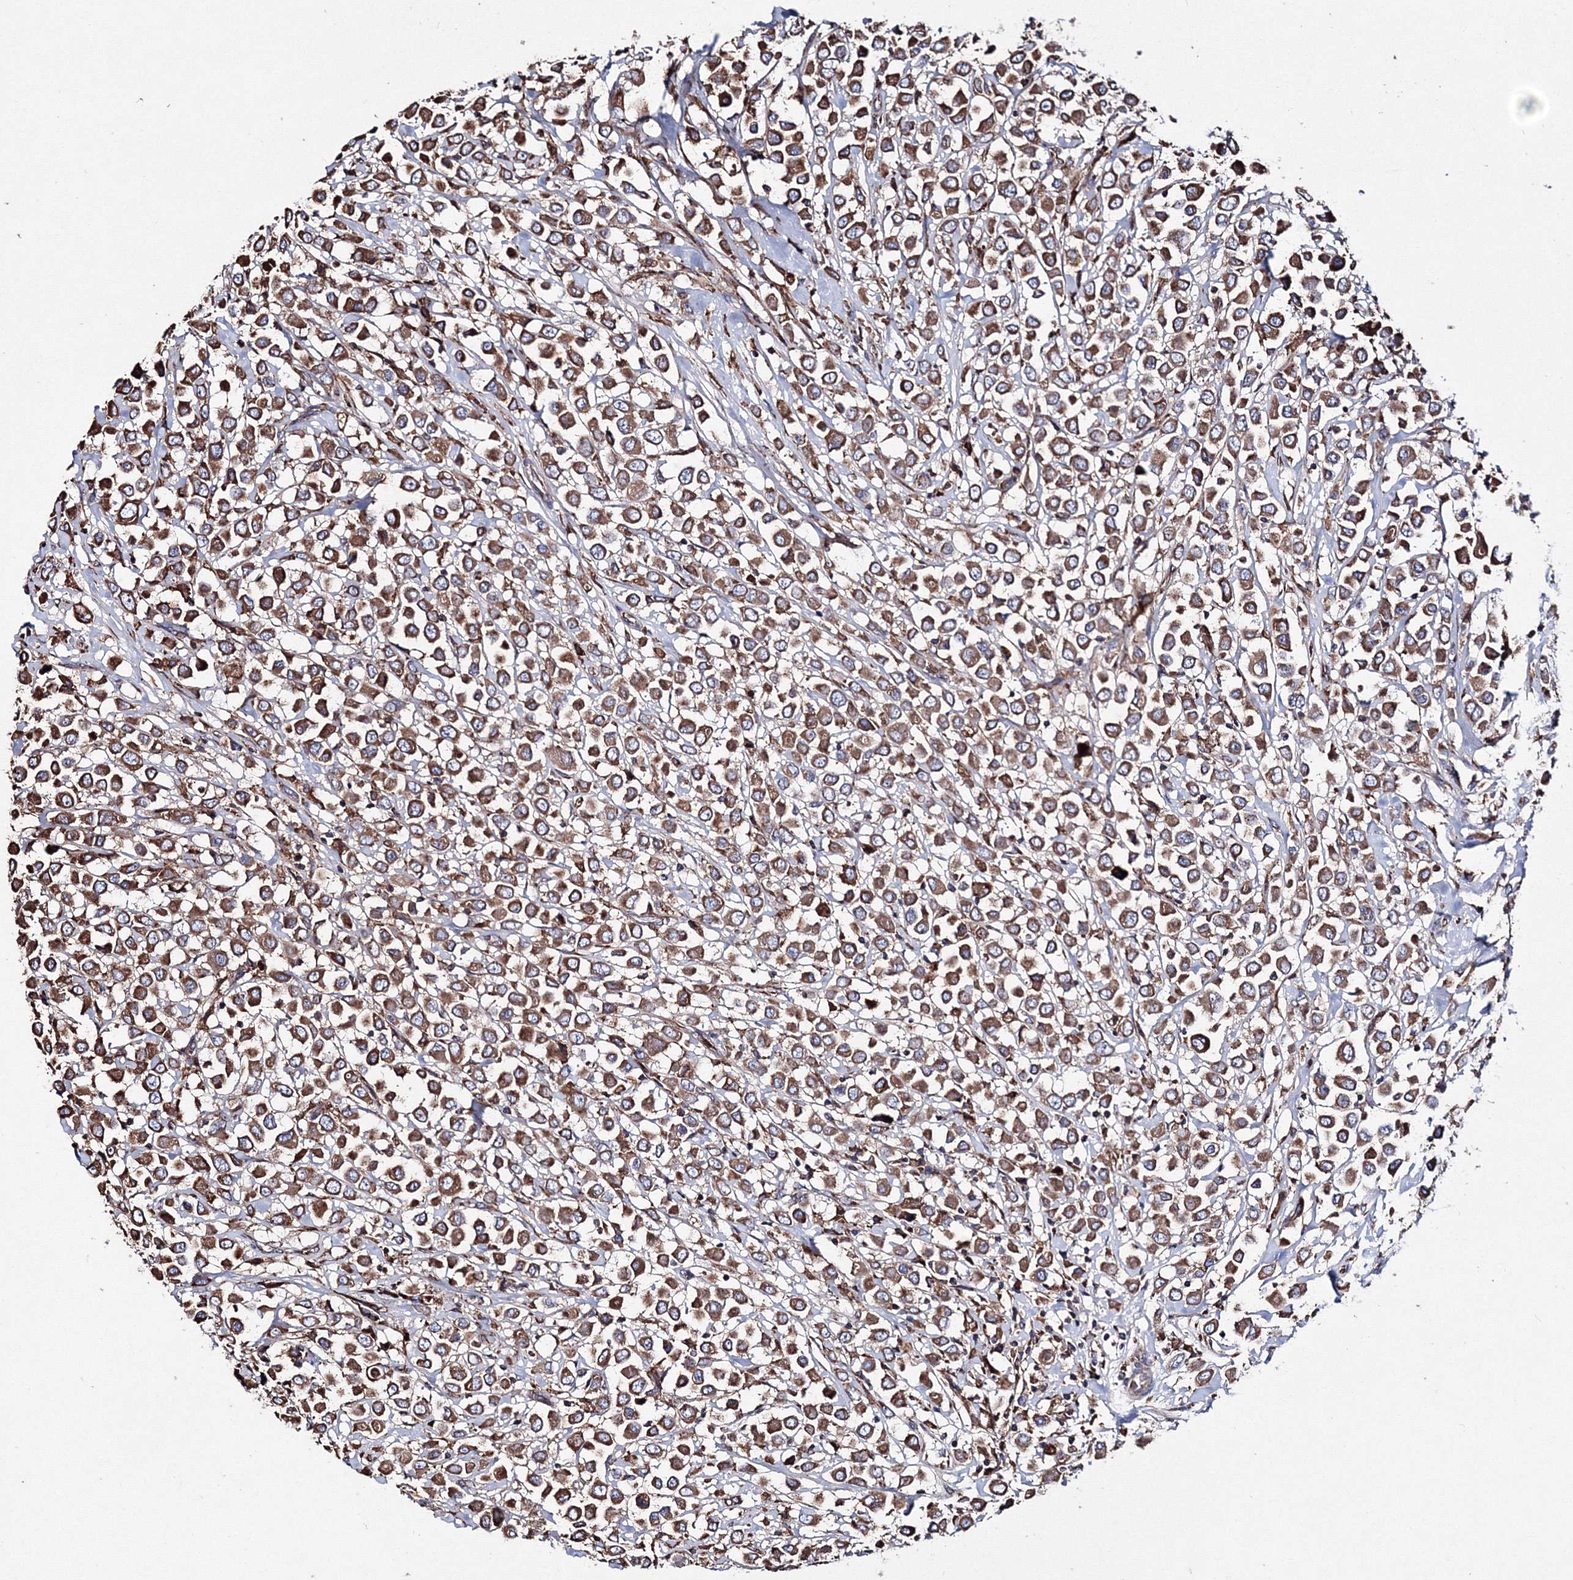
{"staining": {"intensity": "moderate", "quantity": ">75%", "location": "cytoplasmic/membranous"}, "tissue": "breast cancer", "cell_type": "Tumor cells", "image_type": "cancer", "snomed": [{"axis": "morphology", "description": "Duct carcinoma"}, {"axis": "topography", "description": "Breast"}], "caption": "Immunohistochemical staining of infiltrating ductal carcinoma (breast) exhibits medium levels of moderate cytoplasmic/membranous protein expression in approximately >75% of tumor cells.", "gene": "VPS8", "patient": {"sex": "female", "age": 61}}